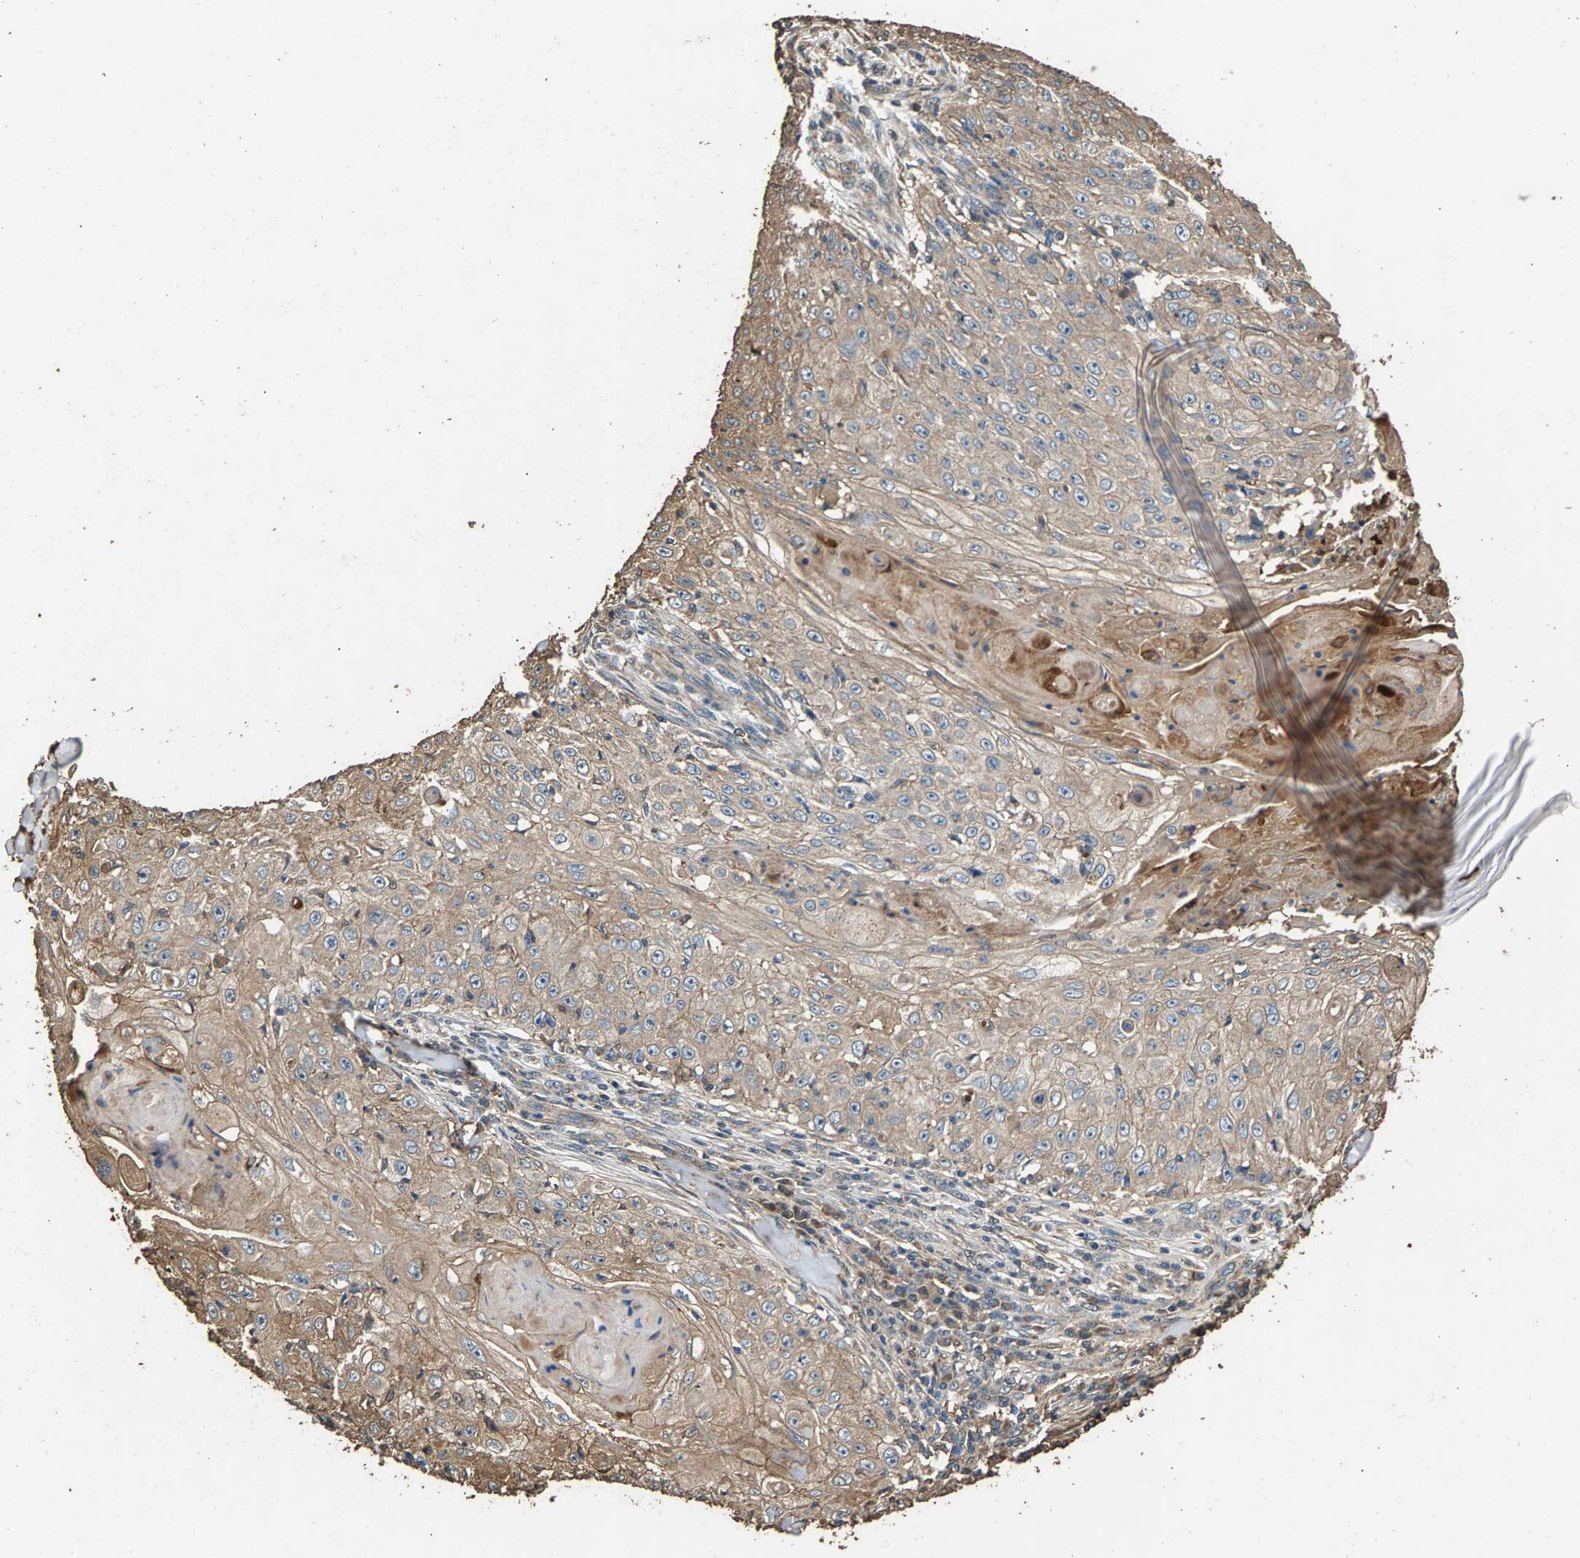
{"staining": {"intensity": "weak", "quantity": ">75%", "location": "cytoplasmic/membranous"}, "tissue": "skin cancer", "cell_type": "Tumor cells", "image_type": "cancer", "snomed": [{"axis": "morphology", "description": "Squamous cell carcinoma, NOS"}, {"axis": "topography", "description": "Skin"}], "caption": "A high-resolution micrograph shows immunohistochemistry staining of skin cancer (squamous cell carcinoma), which exhibits weak cytoplasmic/membranous staining in about >75% of tumor cells. Nuclei are stained in blue.", "gene": "MRPL27", "patient": {"sex": "male", "age": 86}}